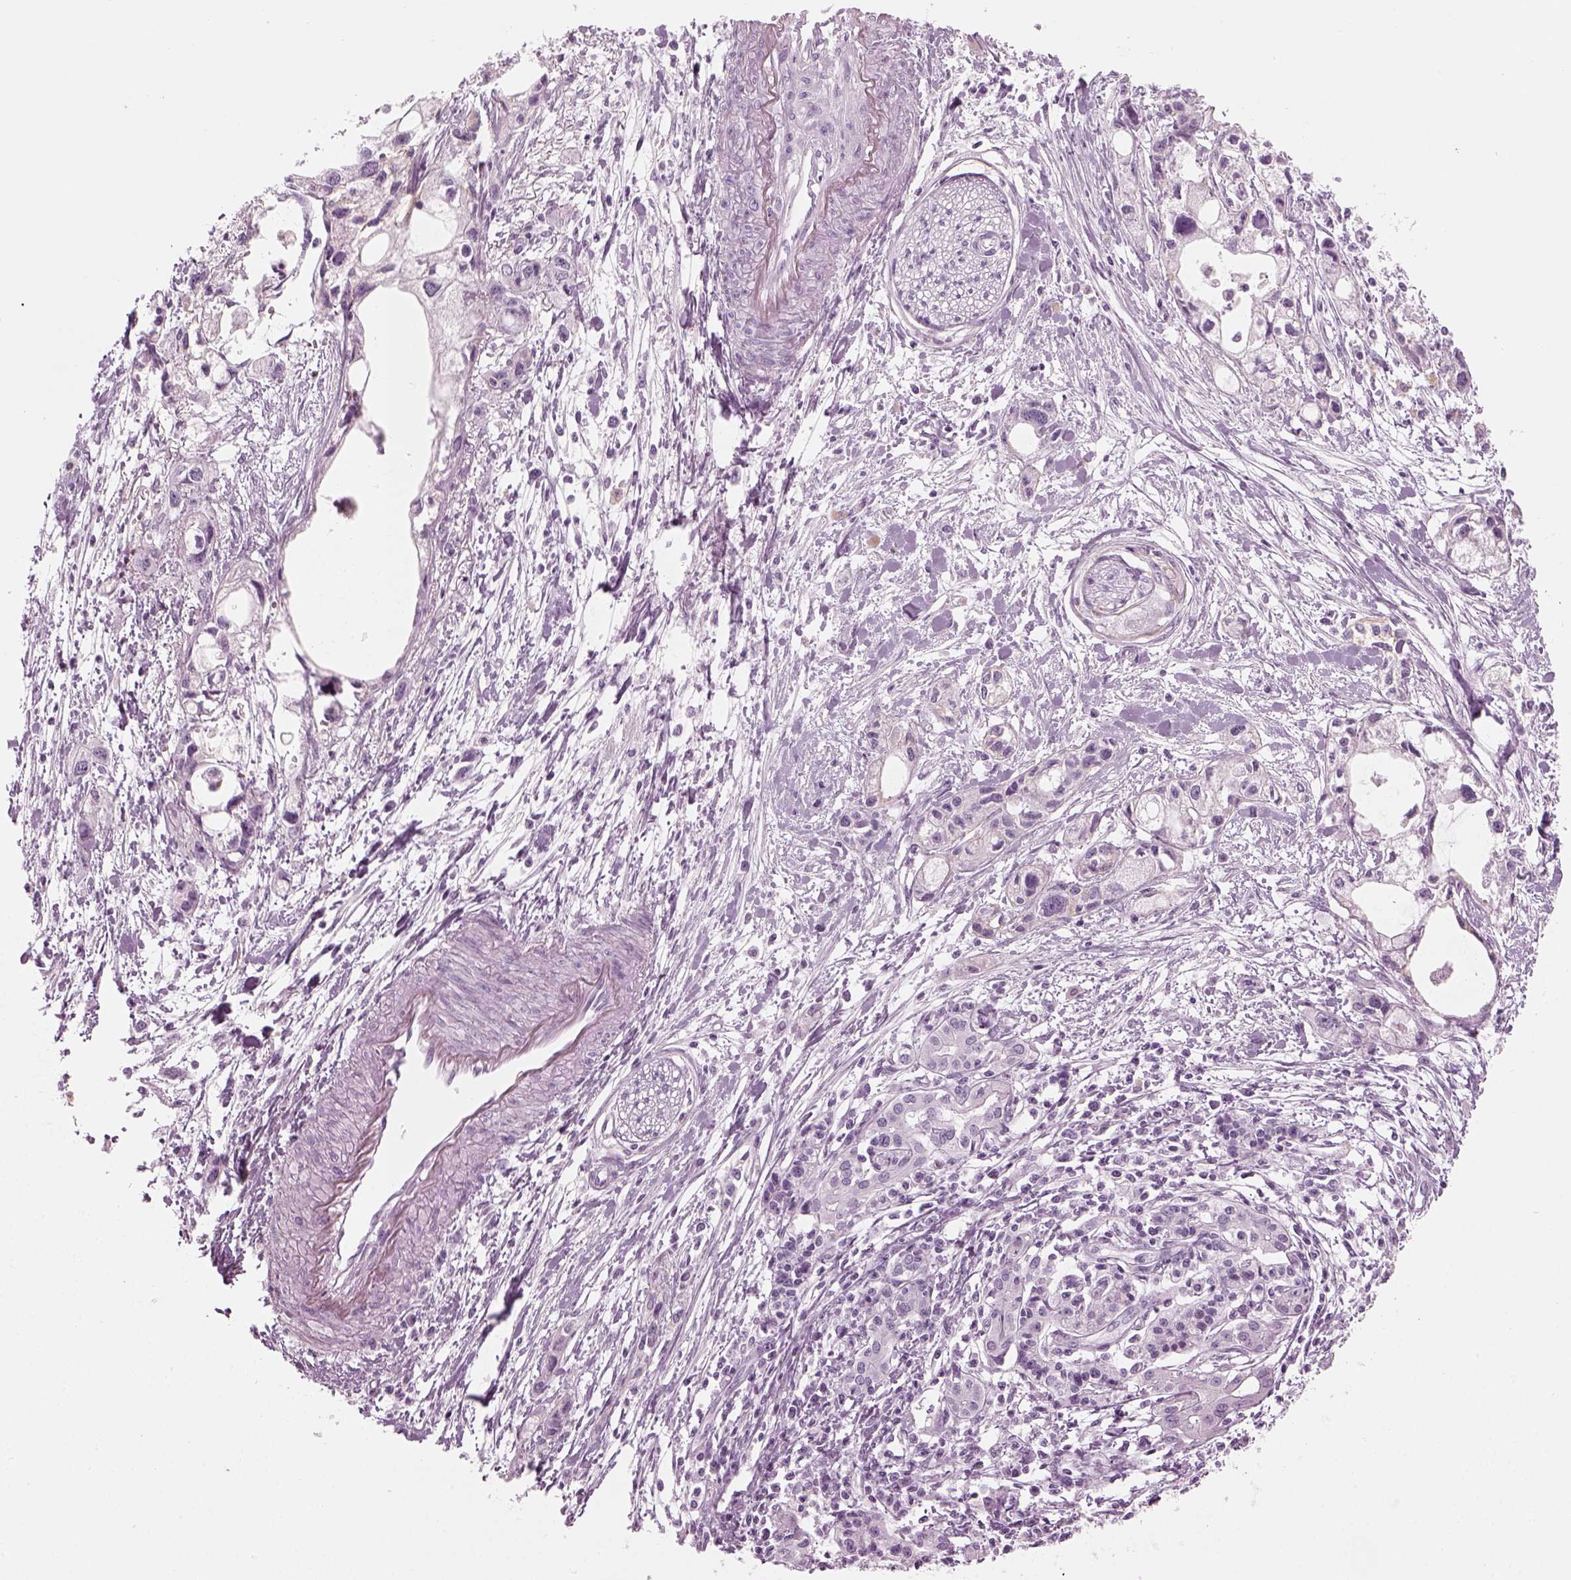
{"staining": {"intensity": "negative", "quantity": "none", "location": "none"}, "tissue": "pancreatic cancer", "cell_type": "Tumor cells", "image_type": "cancer", "snomed": [{"axis": "morphology", "description": "Adenocarcinoma, NOS"}, {"axis": "topography", "description": "Pancreas"}], "caption": "Tumor cells are negative for brown protein staining in pancreatic adenocarcinoma.", "gene": "SAG", "patient": {"sex": "female", "age": 61}}